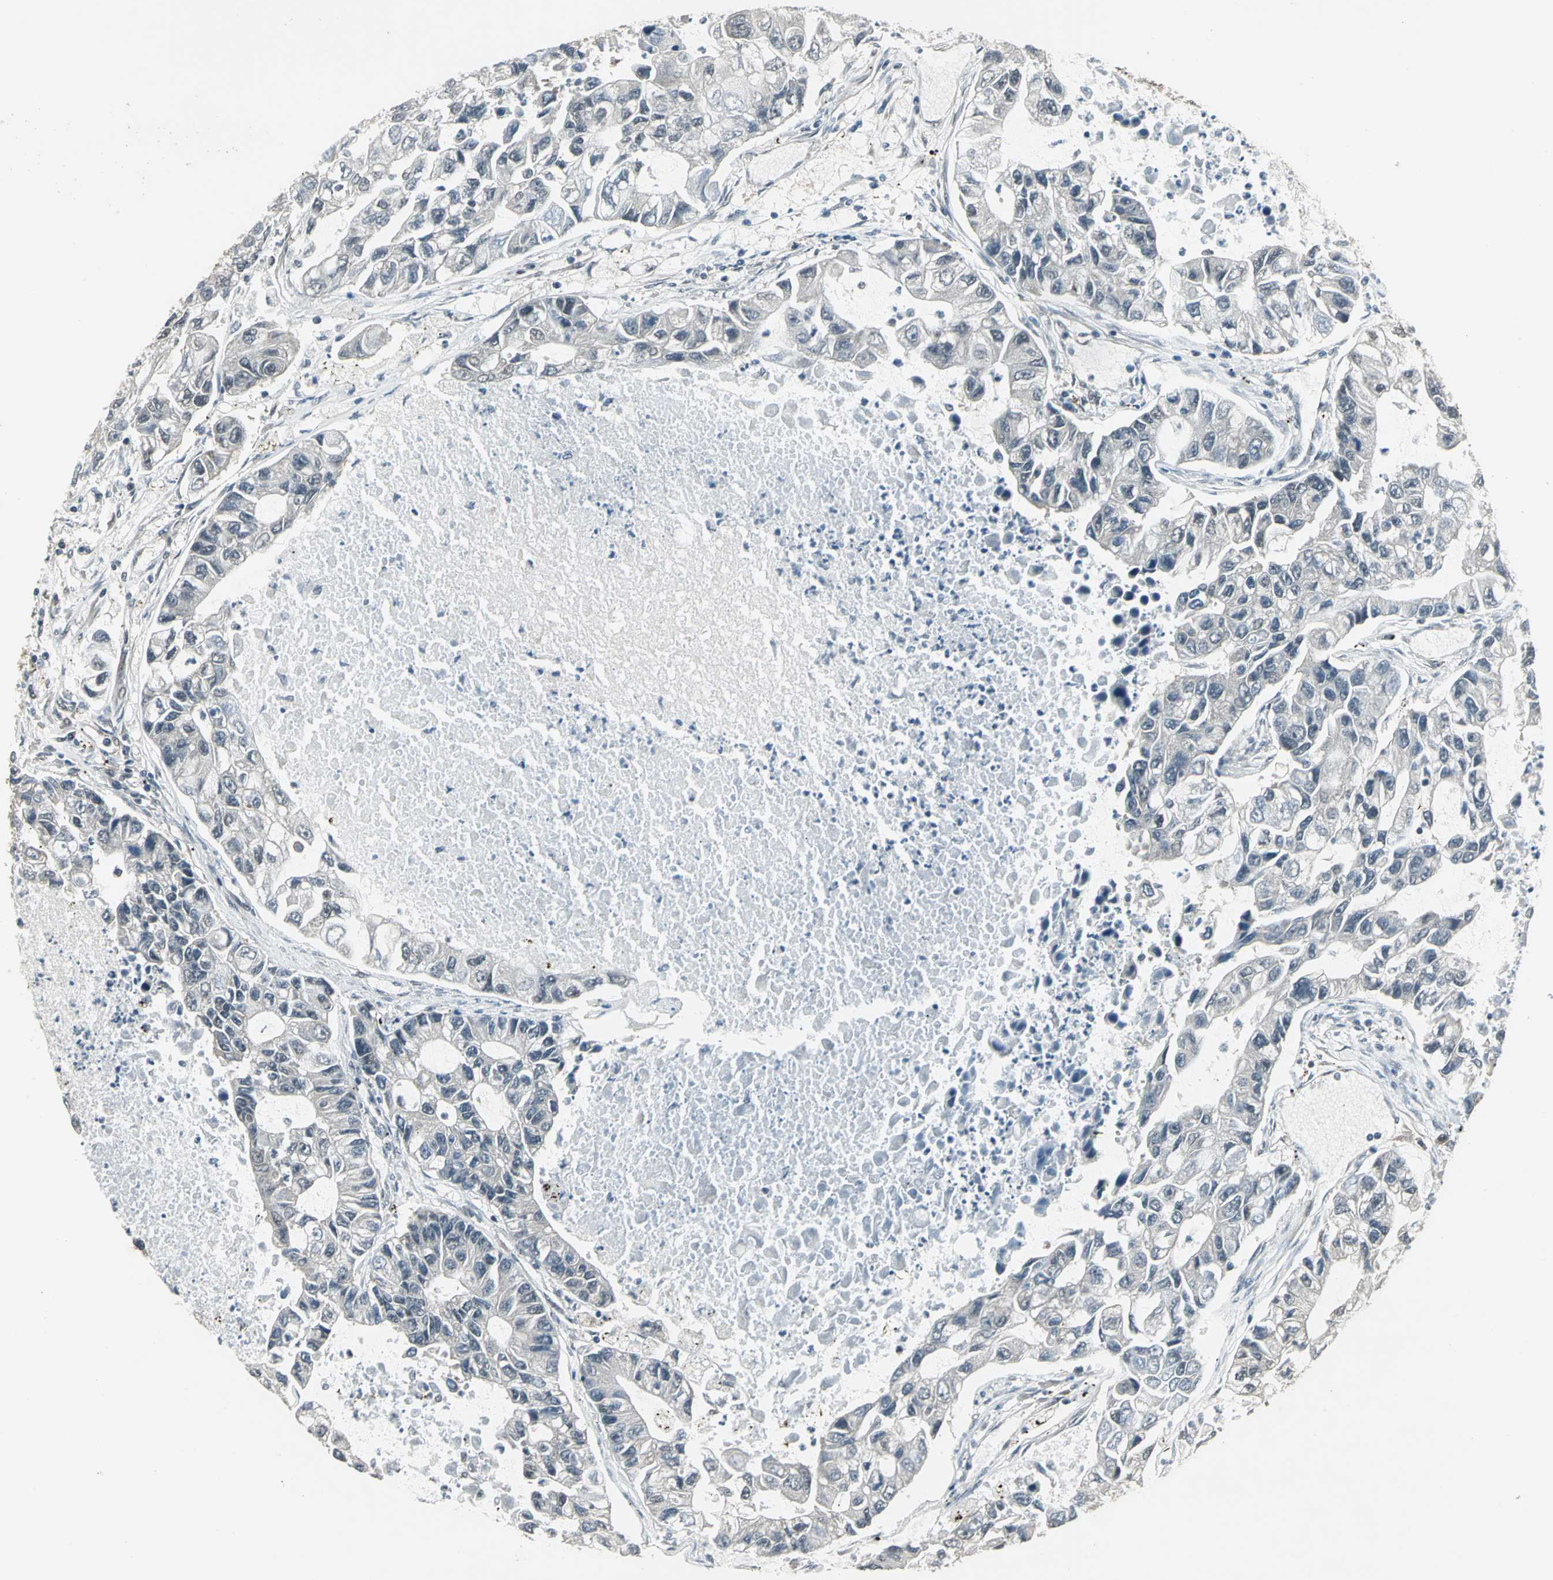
{"staining": {"intensity": "negative", "quantity": "none", "location": "none"}, "tissue": "lung cancer", "cell_type": "Tumor cells", "image_type": "cancer", "snomed": [{"axis": "morphology", "description": "Adenocarcinoma, NOS"}, {"axis": "topography", "description": "Lung"}], "caption": "Lung cancer was stained to show a protein in brown. There is no significant positivity in tumor cells.", "gene": "PSMC3", "patient": {"sex": "female", "age": 51}}